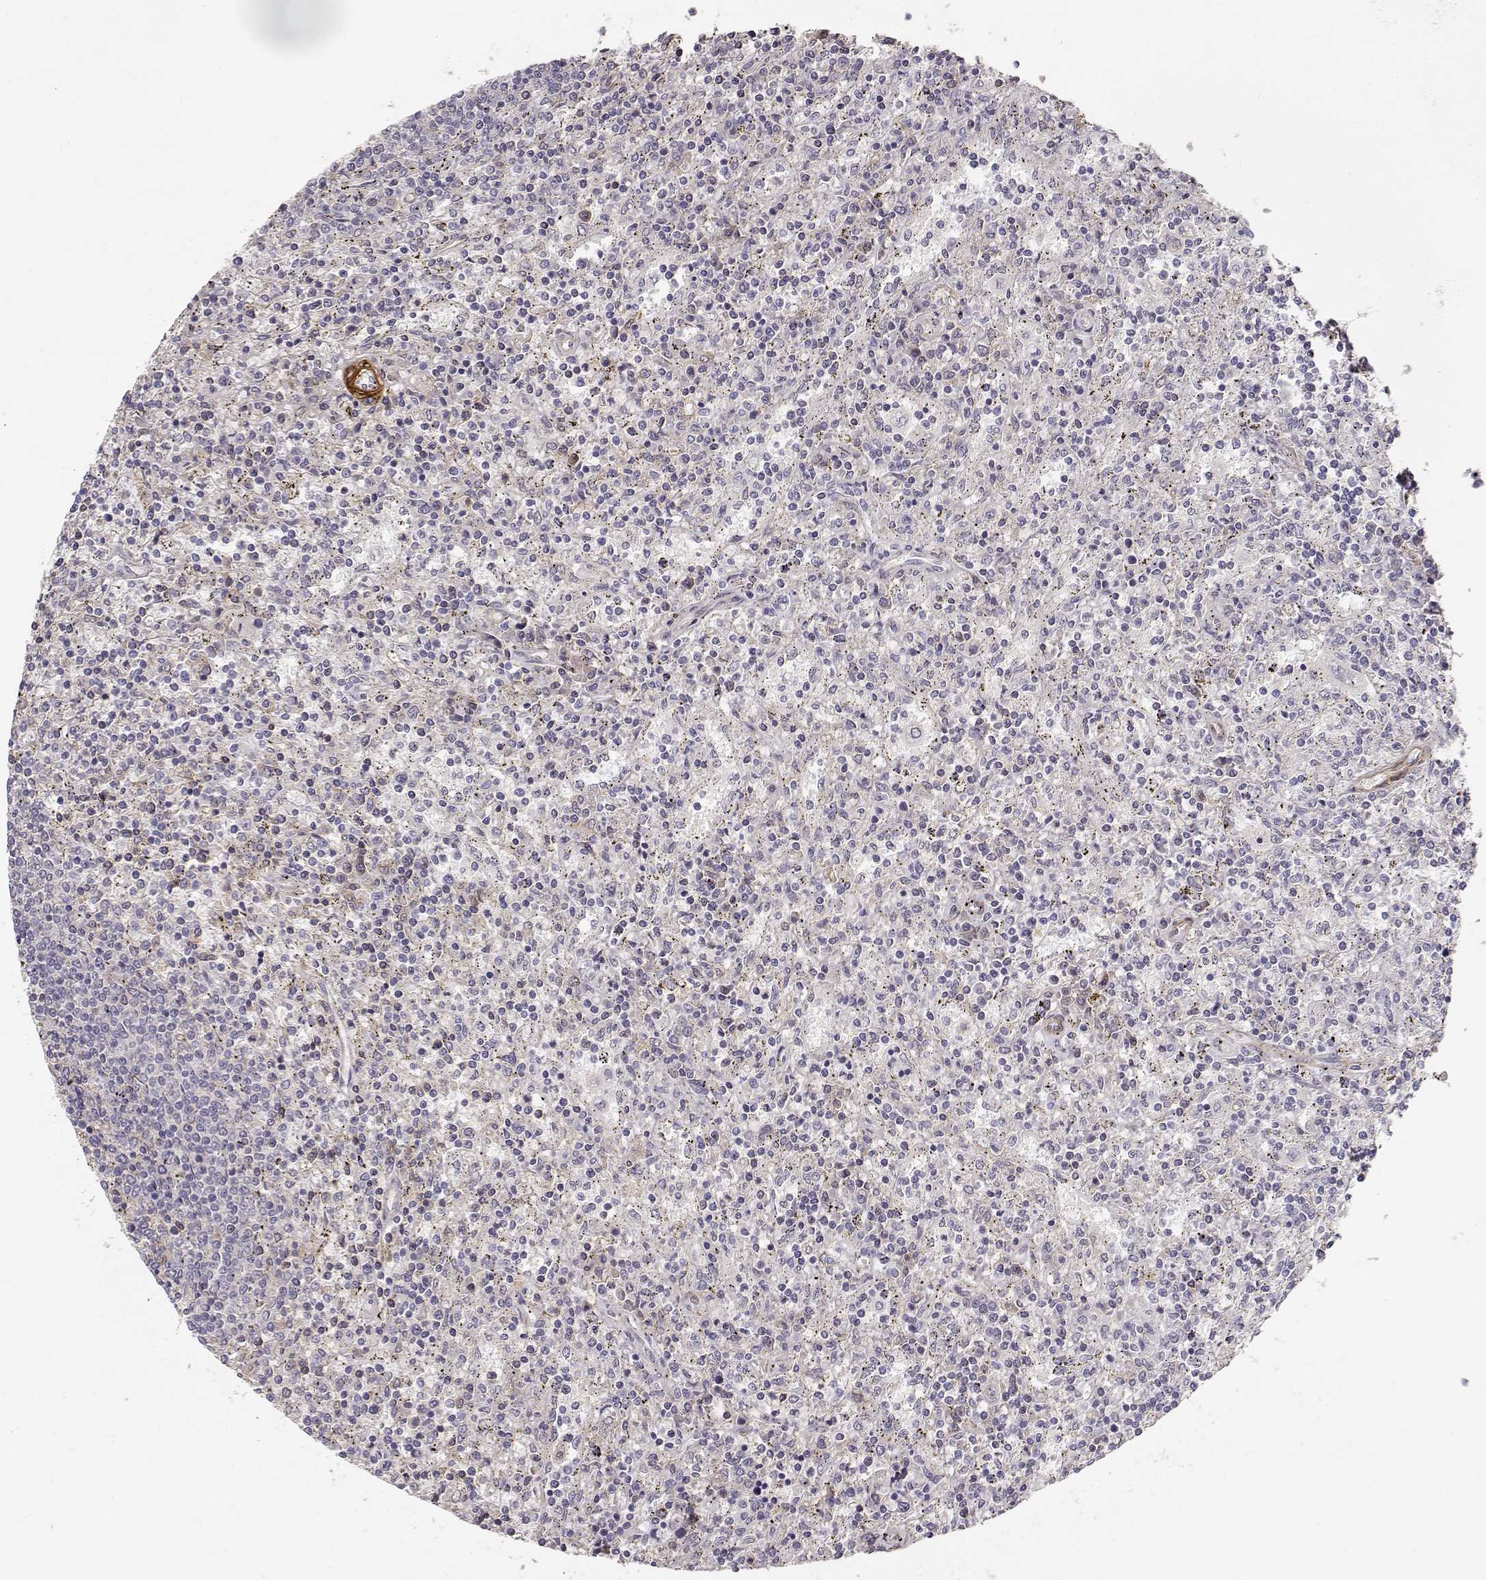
{"staining": {"intensity": "negative", "quantity": "none", "location": "none"}, "tissue": "lymphoma", "cell_type": "Tumor cells", "image_type": "cancer", "snomed": [{"axis": "morphology", "description": "Malignant lymphoma, non-Hodgkin's type, Low grade"}, {"axis": "topography", "description": "Spleen"}], "caption": "Immunohistochemistry (IHC) image of neoplastic tissue: low-grade malignant lymphoma, non-Hodgkin's type stained with DAB displays no significant protein expression in tumor cells.", "gene": "LAMA5", "patient": {"sex": "male", "age": 62}}